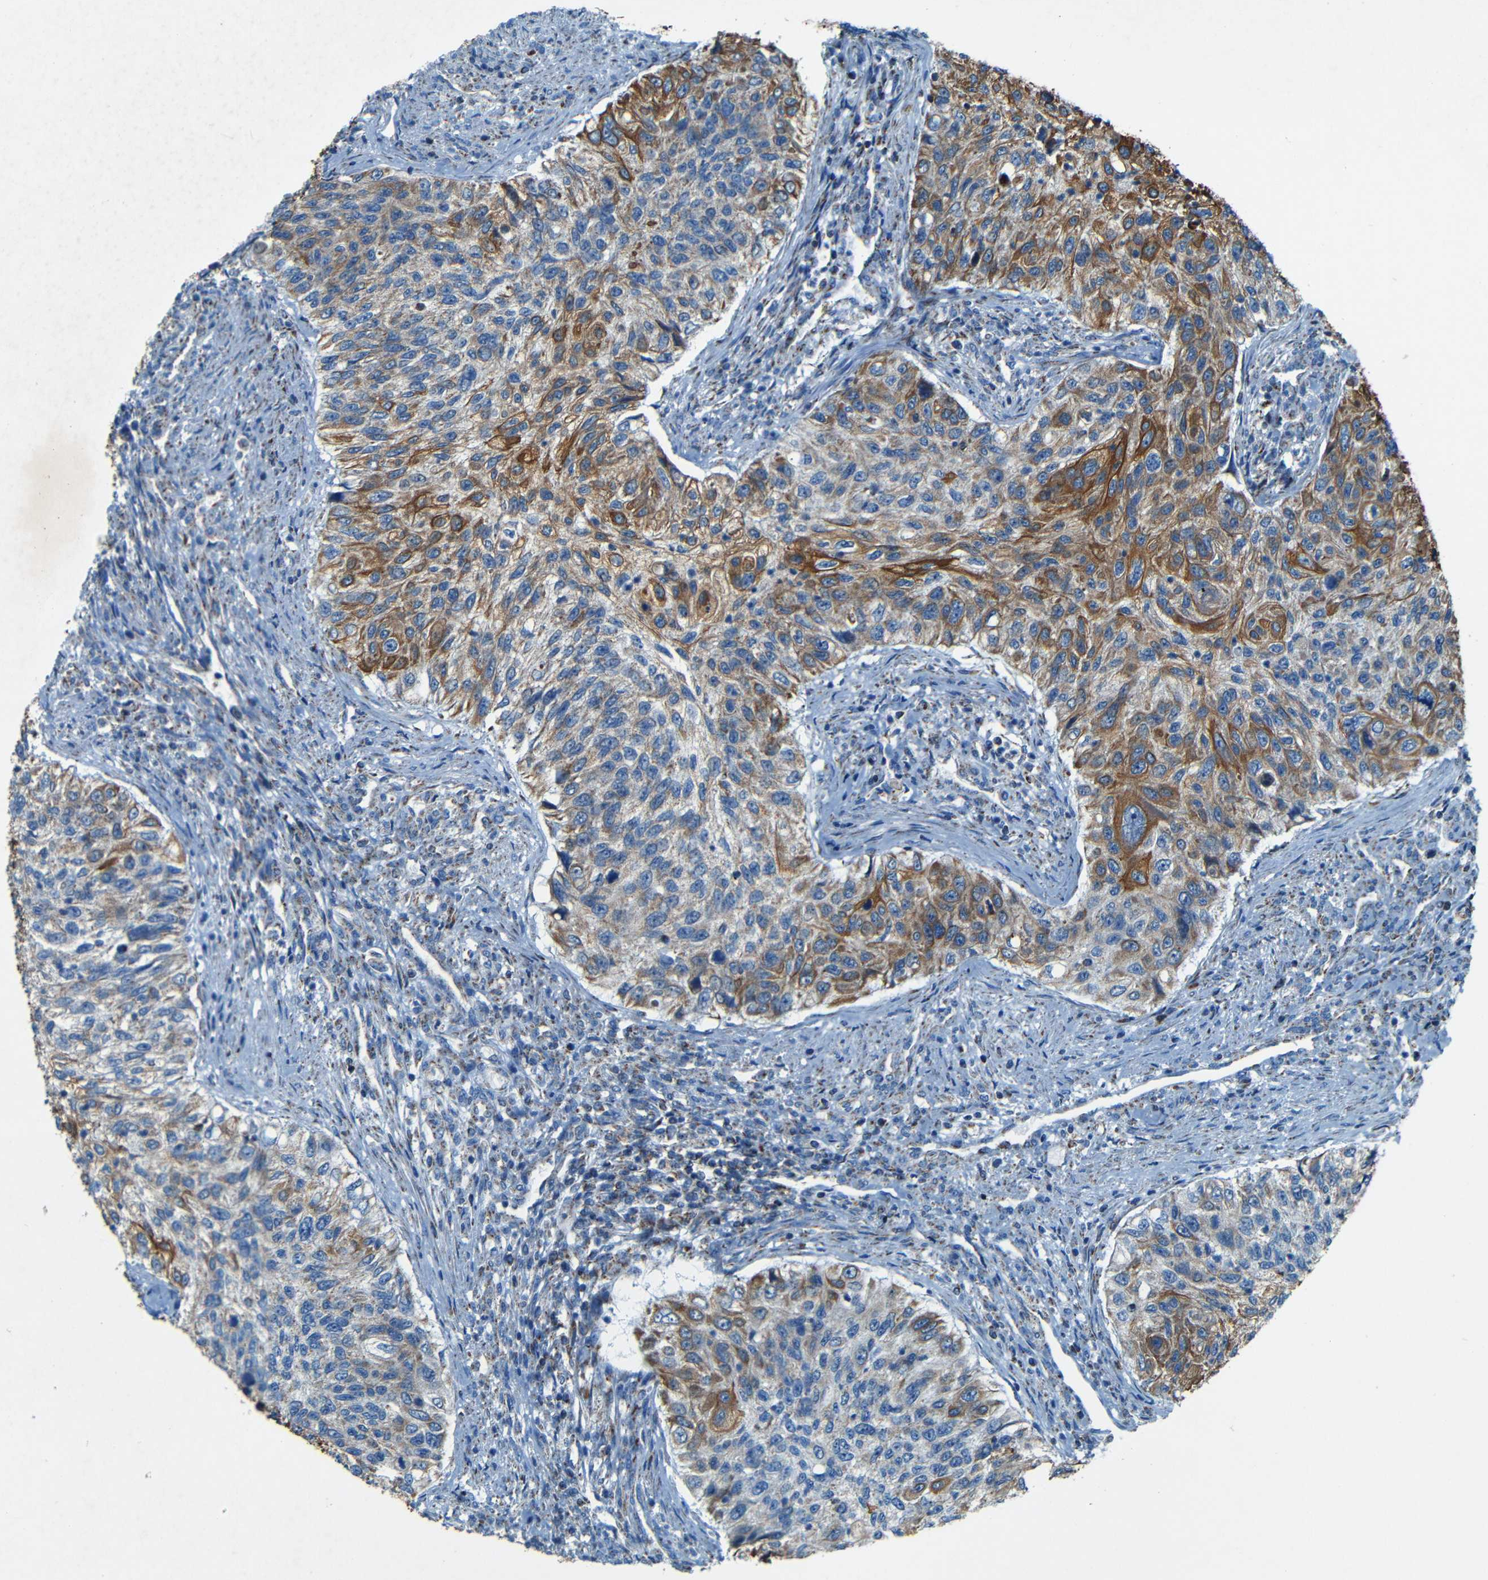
{"staining": {"intensity": "moderate", "quantity": ">75%", "location": "cytoplasmic/membranous"}, "tissue": "urothelial cancer", "cell_type": "Tumor cells", "image_type": "cancer", "snomed": [{"axis": "morphology", "description": "Urothelial carcinoma, High grade"}, {"axis": "topography", "description": "Urinary bladder"}], "caption": "Protein expression analysis of human urothelial cancer reveals moderate cytoplasmic/membranous staining in approximately >75% of tumor cells.", "gene": "WSCD2", "patient": {"sex": "female", "age": 60}}